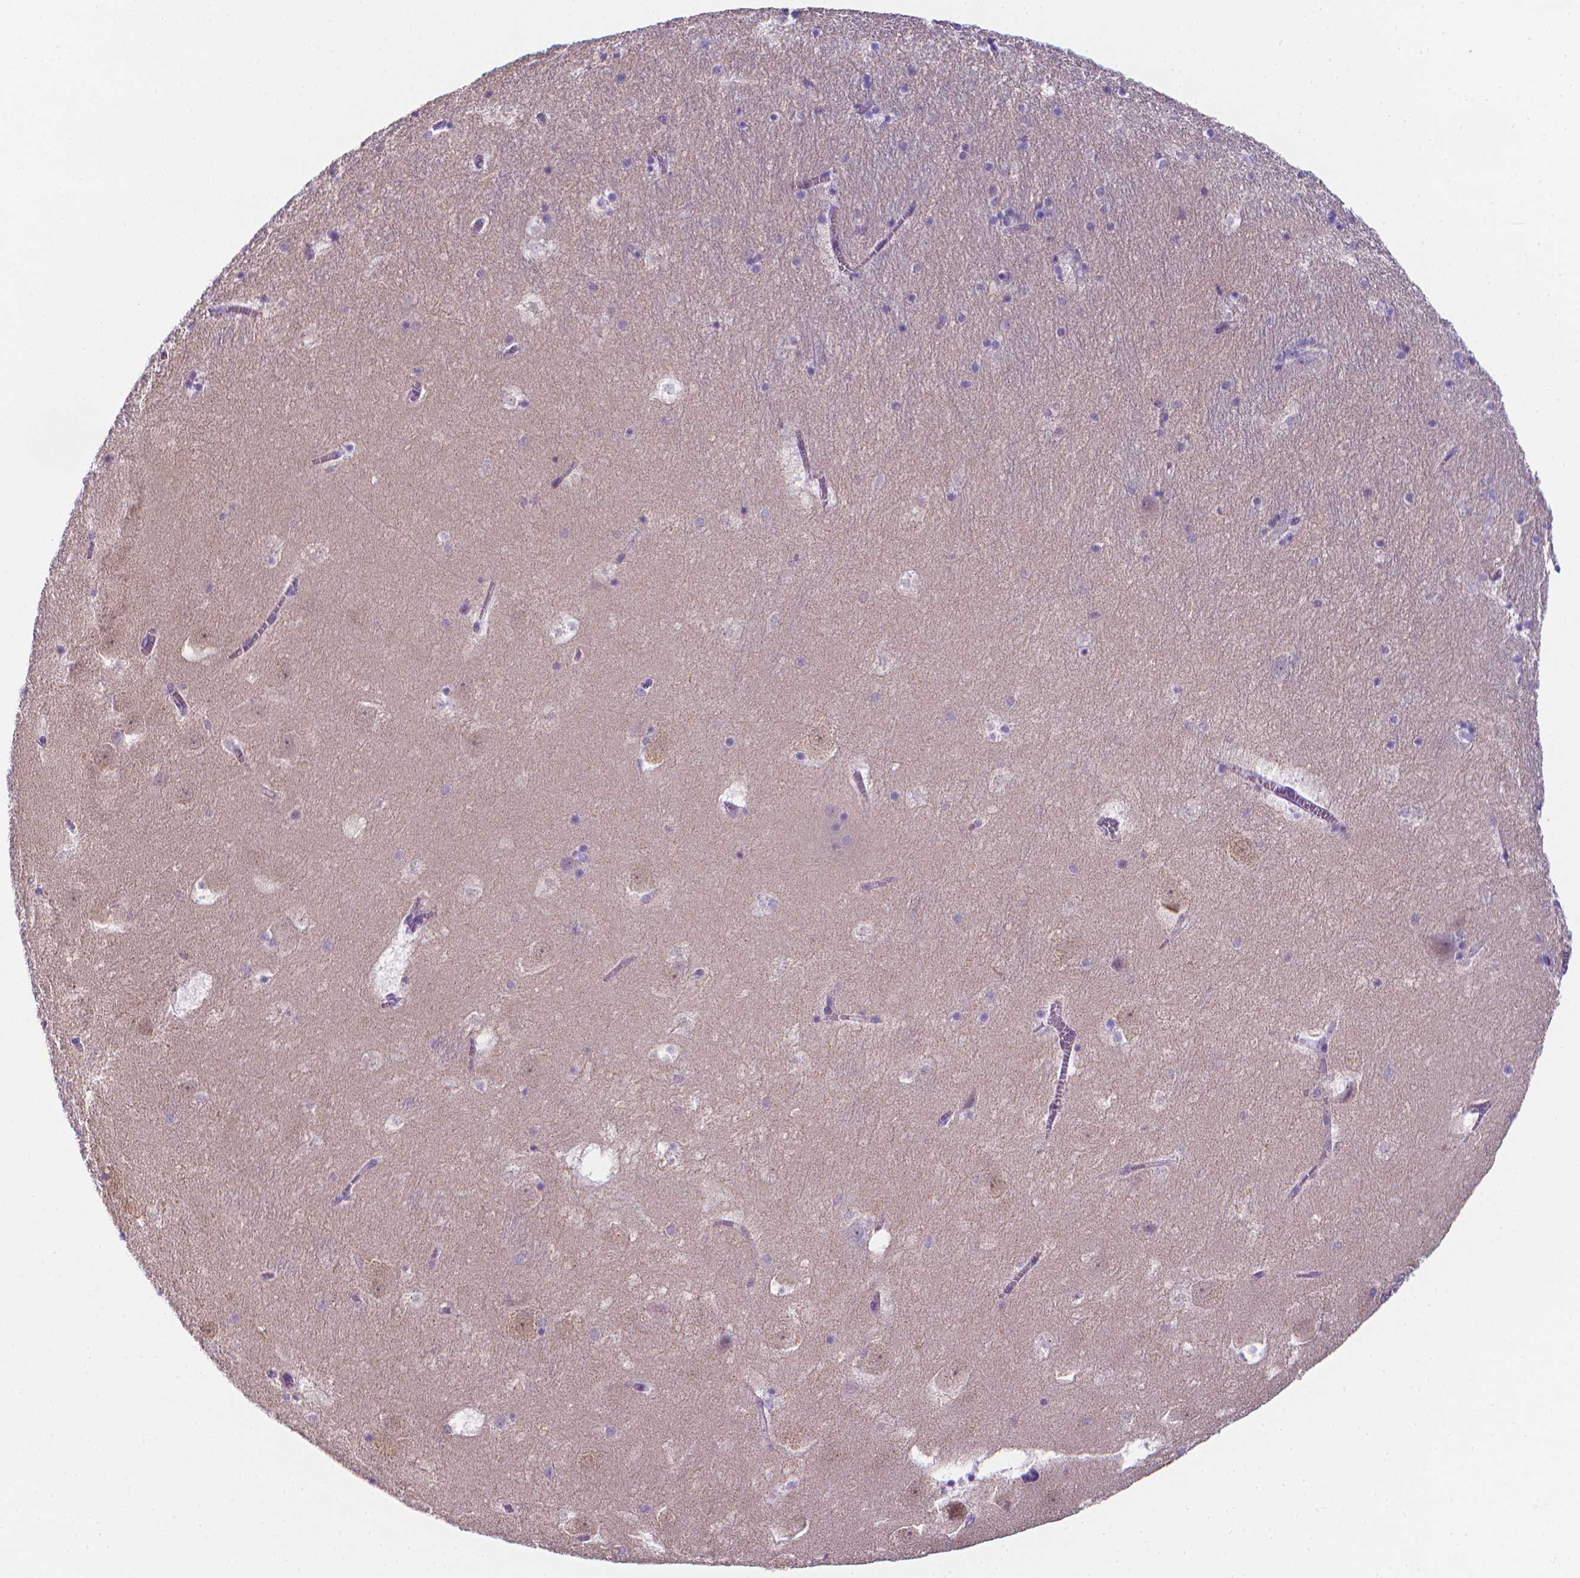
{"staining": {"intensity": "negative", "quantity": "none", "location": "none"}, "tissue": "hippocampus", "cell_type": "Glial cells", "image_type": "normal", "snomed": [{"axis": "morphology", "description": "Normal tissue, NOS"}, {"axis": "topography", "description": "Hippocampus"}], "caption": "An immunohistochemistry (IHC) photomicrograph of normal hippocampus is shown. There is no staining in glial cells of hippocampus.", "gene": "LRRC73", "patient": {"sex": "male", "age": 45}}